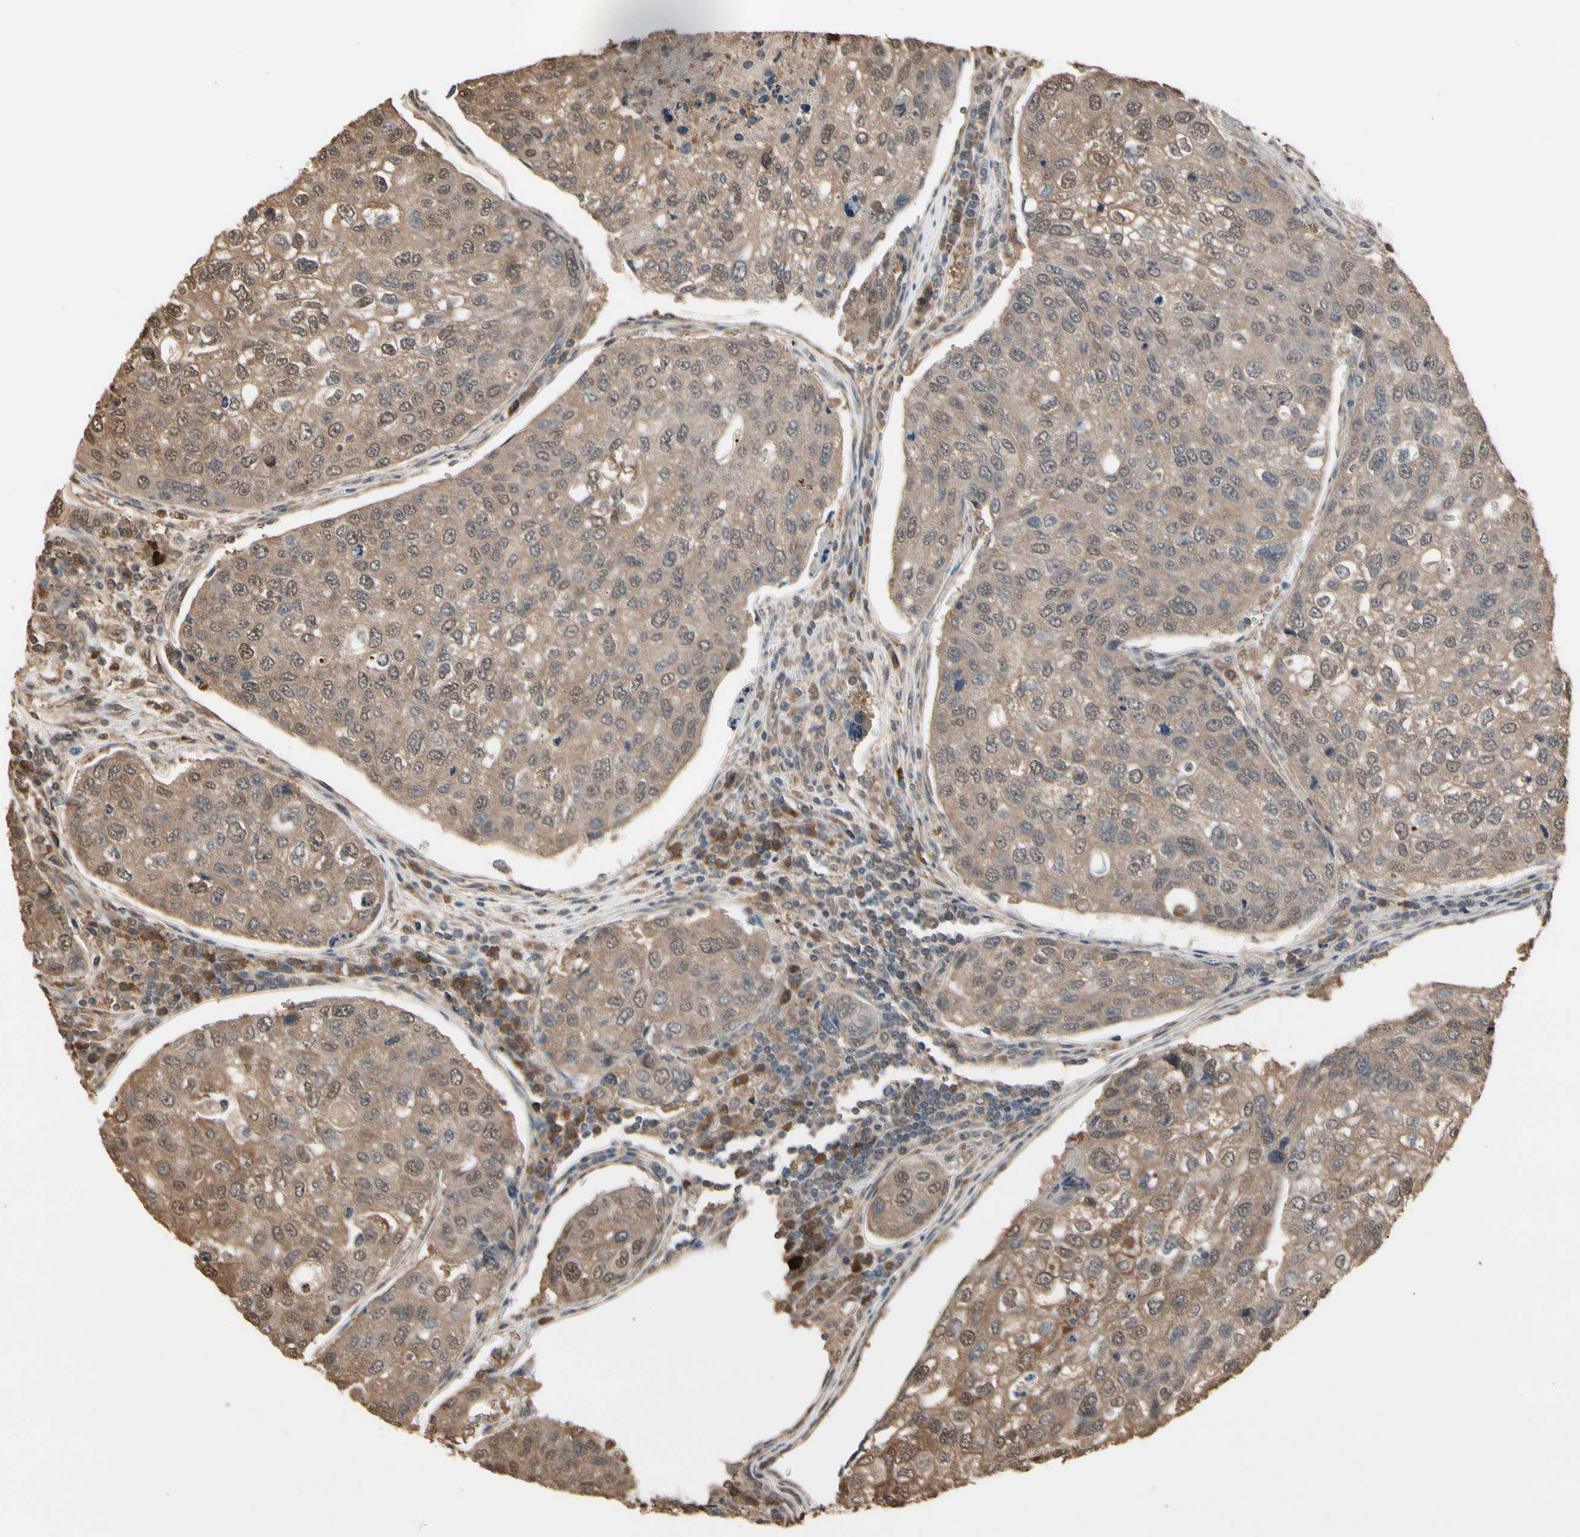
{"staining": {"intensity": "moderate", "quantity": ">75%", "location": "cytoplasmic/membranous,nuclear"}, "tissue": "urothelial cancer", "cell_type": "Tumor cells", "image_type": "cancer", "snomed": [{"axis": "morphology", "description": "Urothelial carcinoma, High grade"}, {"axis": "topography", "description": "Lymph node"}, {"axis": "topography", "description": "Urinary bladder"}], "caption": "About >75% of tumor cells in human urothelial cancer reveal moderate cytoplasmic/membranous and nuclear protein expression as visualized by brown immunohistochemical staining.", "gene": "PNPLA7", "patient": {"sex": "male", "age": 51}}